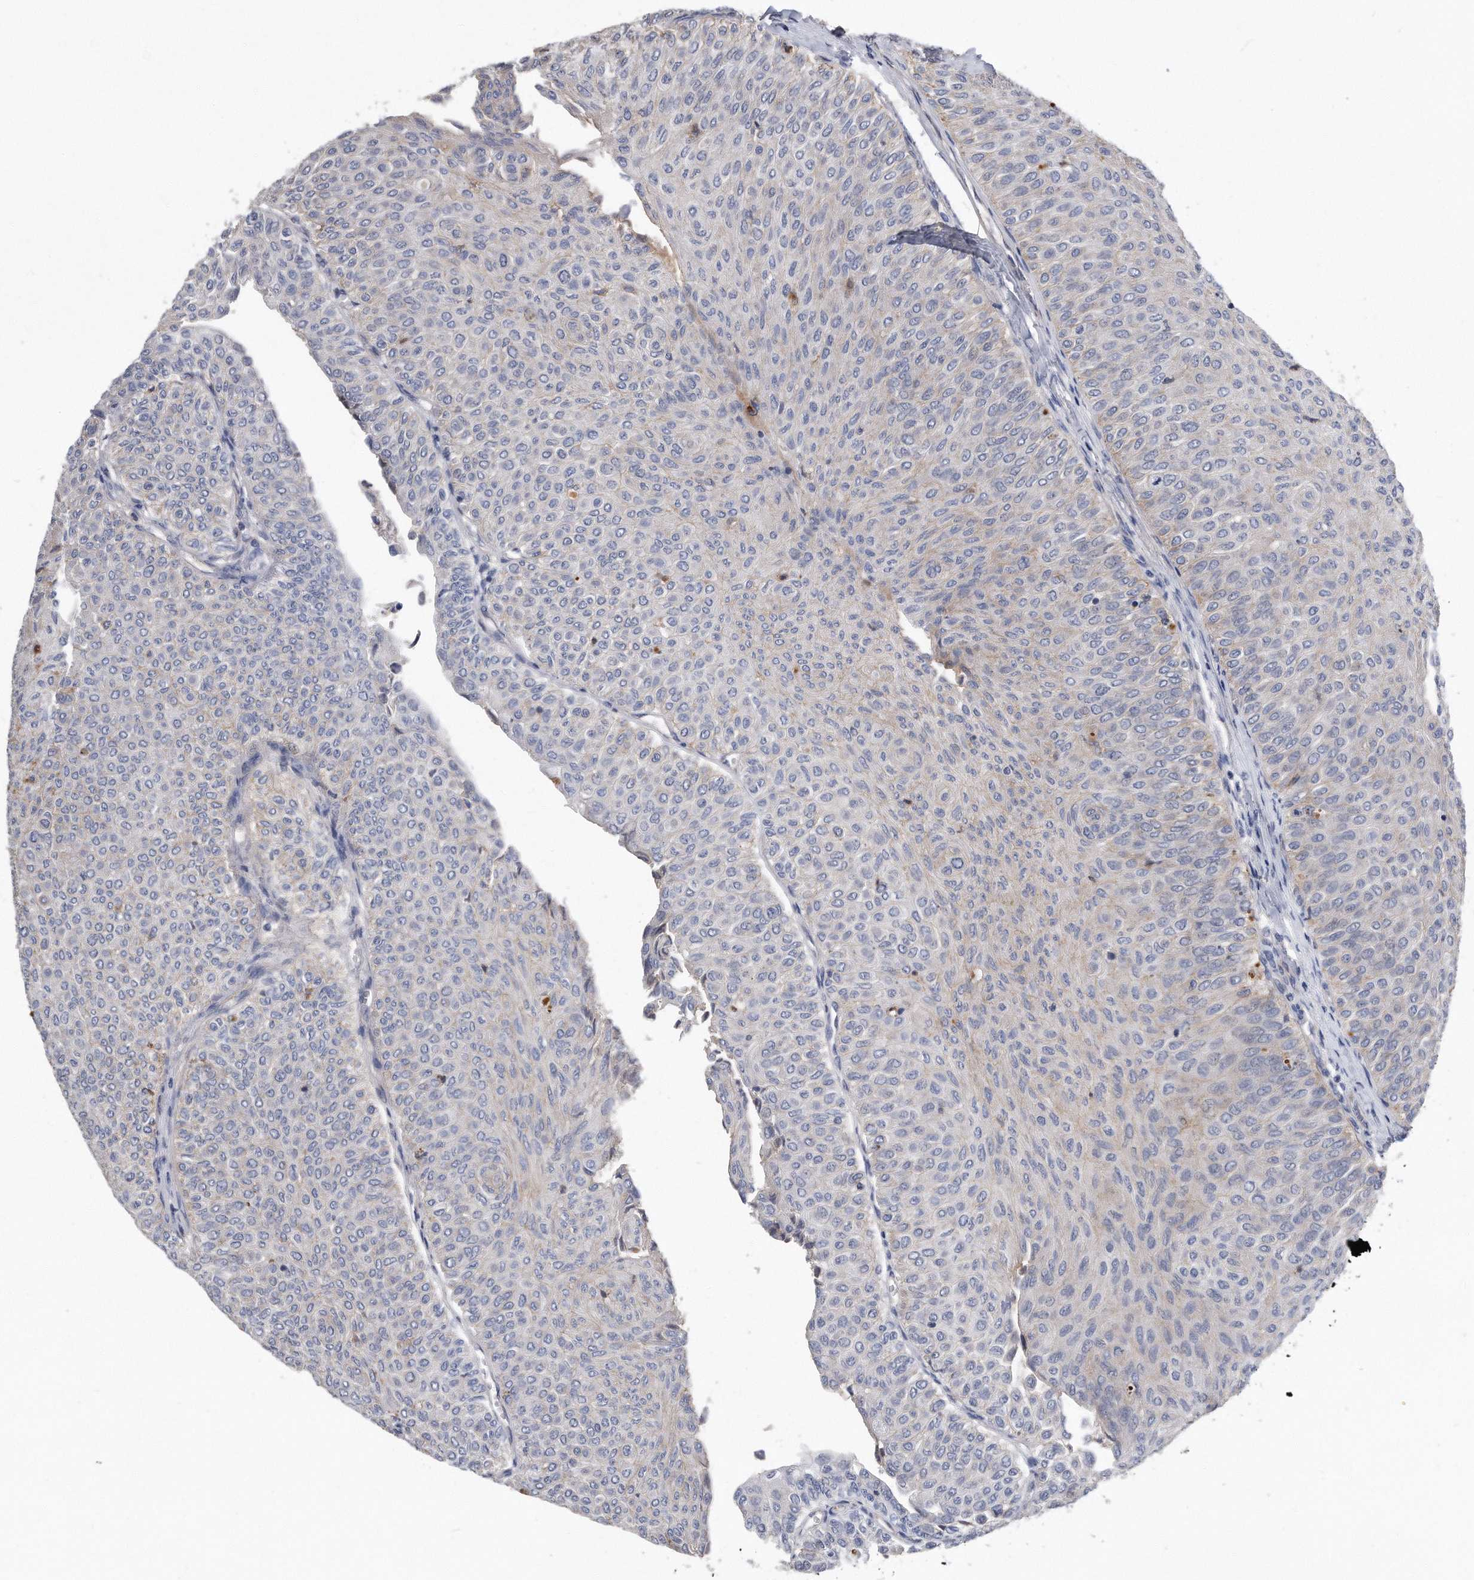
{"staining": {"intensity": "negative", "quantity": "none", "location": "none"}, "tissue": "urothelial cancer", "cell_type": "Tumor cells", "image_type": "cancer", "snomed": [{"axis": "morphology", "description": "Urothelial carcinoma, Low grade"}, {"axis": "topography", "description": "Urinary bladder"}], "caption": "Immunohistochemistry (IHC) of urothelial cancer demonstrates no staining in tumor cells. (DAB (3,3'-diaminobenzidine) IHC, high magnification).", "gene": "GPC1", "patient": {"sex": "male", "age": 78}}